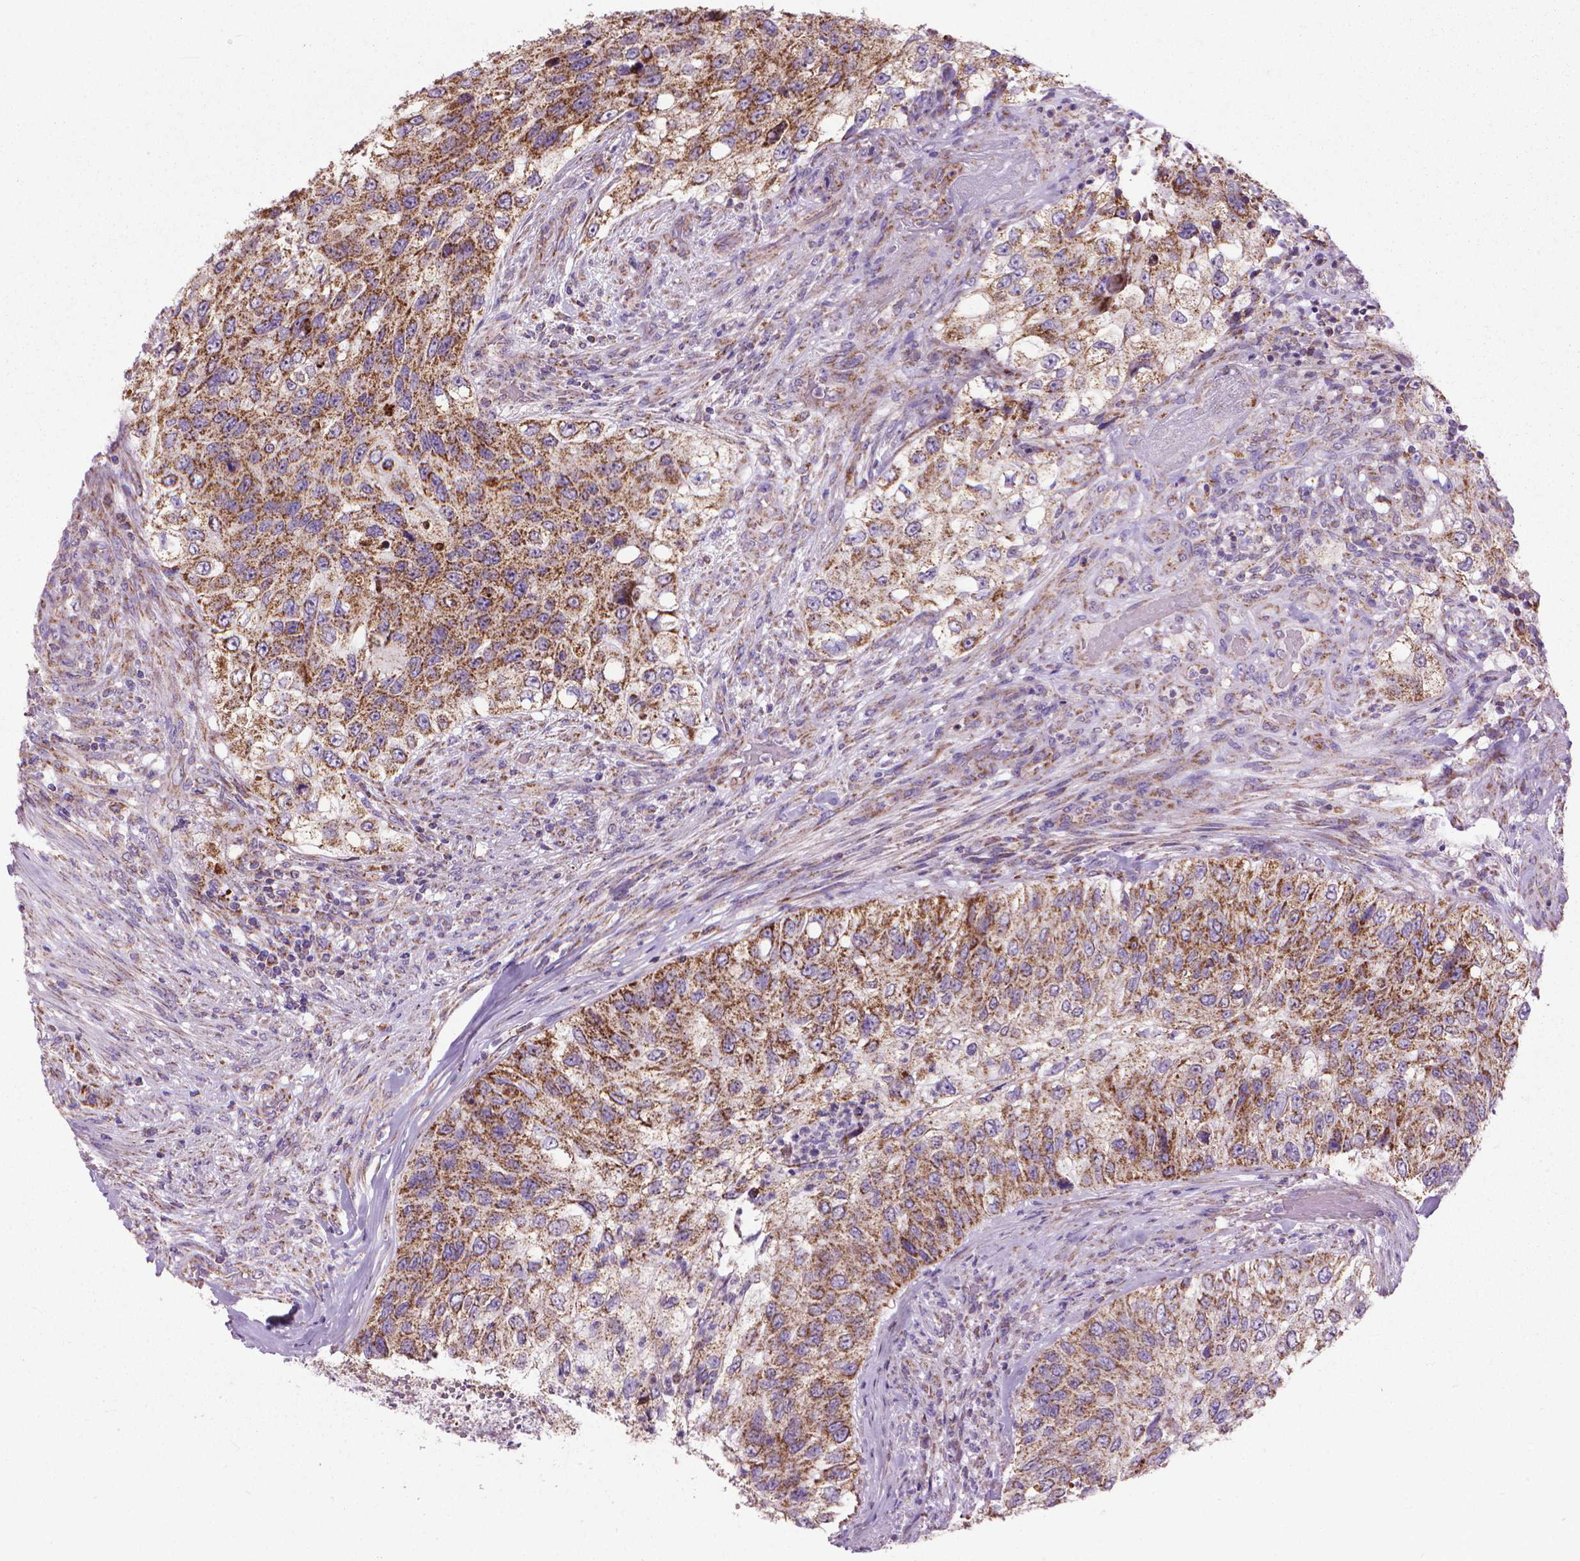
{"staining": {"intensity": "strong", "quantity": ">75%", "location": "cytoplasmic/membranous"}, "tissue": "urothelial cancer", "cell_type": "Tumor cells", "image_type": "cancer", "snomed": [{"axis": "morphology", "description": "Urothelial carcinoma, High grade"}, {"axis": "topography", "description": "Urinary bladder"}], "caption": "Approximately >75% of tumor cells in urothelial carcinoma (high-grade) demonstrate strong cytoplasmic/membranous protein expression as visualized by brown immunohistochemical staining.", "gene": "VDAC1", "patient": {"sex": "female", "age": 60}}